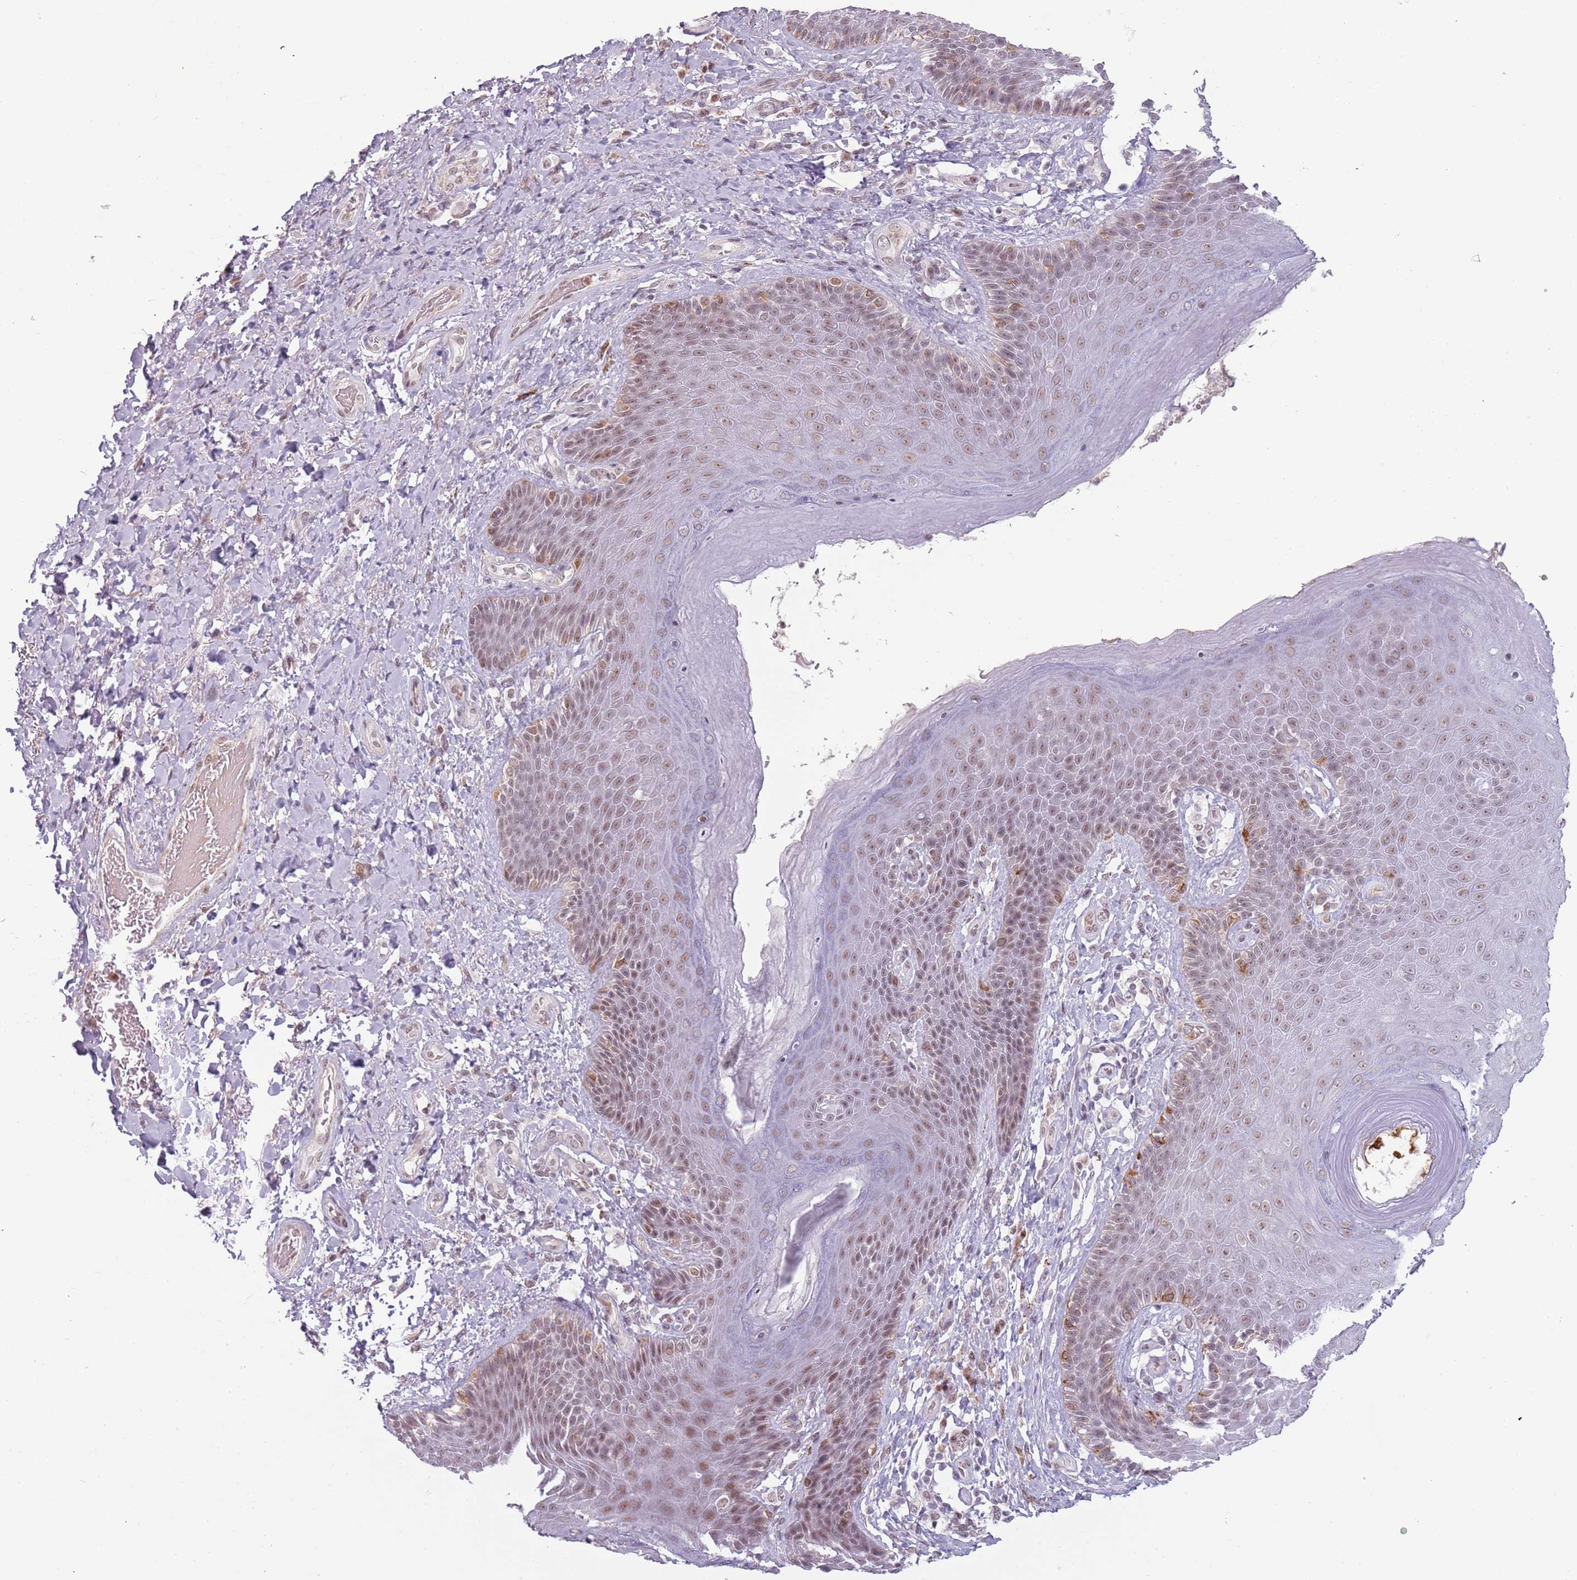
{"staining": {"intensity": "moderate", "quantity": "25%-75%", "location": "nuclear"}, "tissue": "skin", "cell_type": "Epidermal cells", "image_type": "normal", "snomed": [{"axis": "morphology", "description": "Normal tissue, NOS"}, {"axis": "topography", "description": "Anal"}], "caption": "Immunohistochemical staining of benign human skin demonstrates moderate nuclear protein staining in approximately 25%-75% of epidermal cells. The protein is stained brown, and the nuclei are stained in blue (DAB (3,3'-diaminobenzidine) IHC with brightfield microscopy, high magnification).", "gene": "REXO4", "patient": {"sex": "female", "age": 89}}